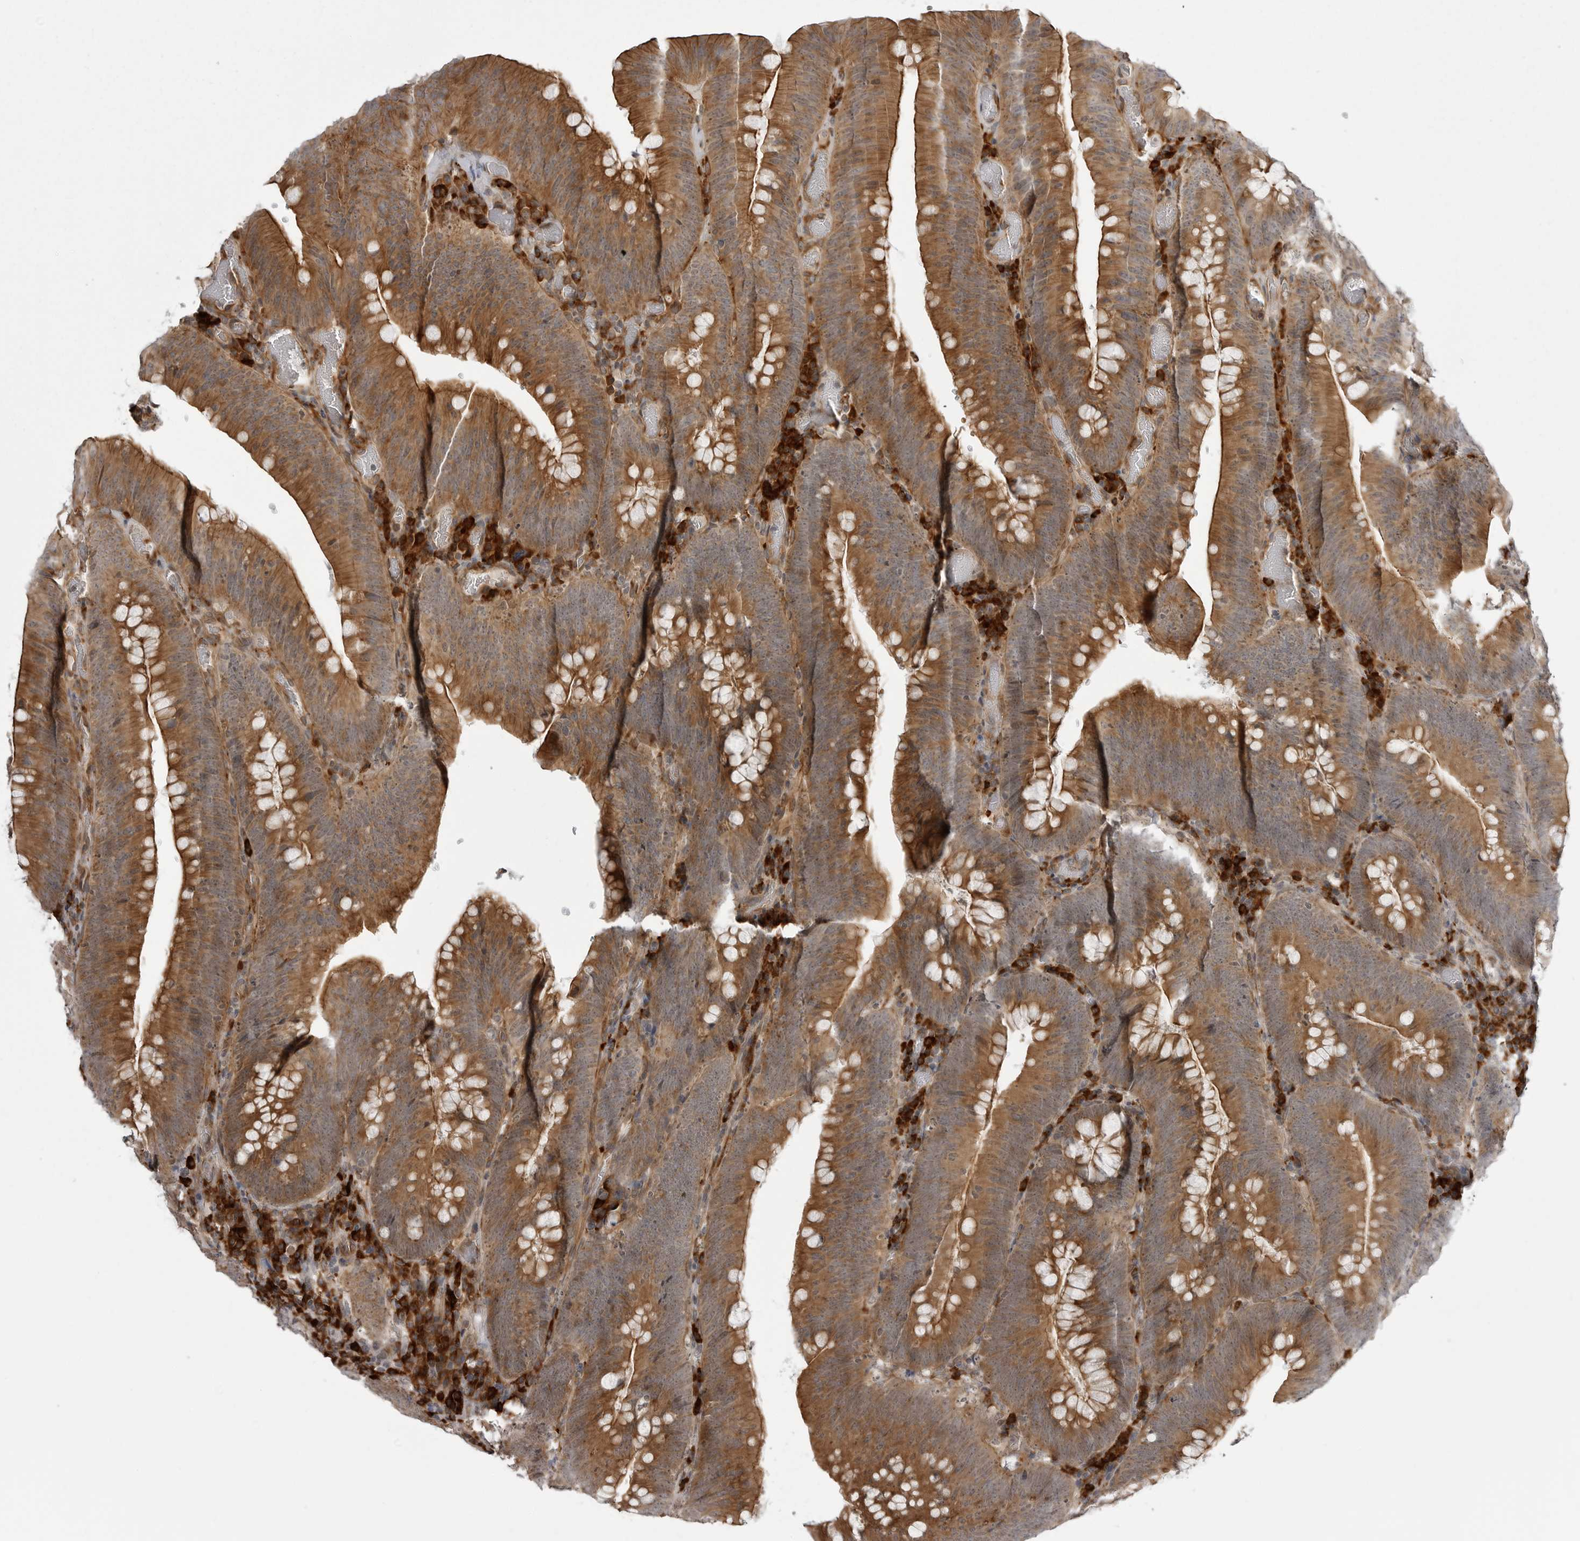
{"staining": {"intensity": "moderate", "quantity": ">75%", "location": "cytoplasmic/membranous"}, "tissue": "colorectal cancer", "cell_type": "Tumor cells", "image_type": "cancer", "snomed": [{"axis": "morphology", "description": "Normal tissue, NOS"}, {"axis": "topography", "description": "Colon"}], "caption": "There is medium levels of moderate cytoplasmic/membranous expression in tumor cells of colorectal cancer, as demonstrated by immunohistochemical staining (brown color).", "gene": "ARL5A", "patient": {"sex": "female", "age": 82}}